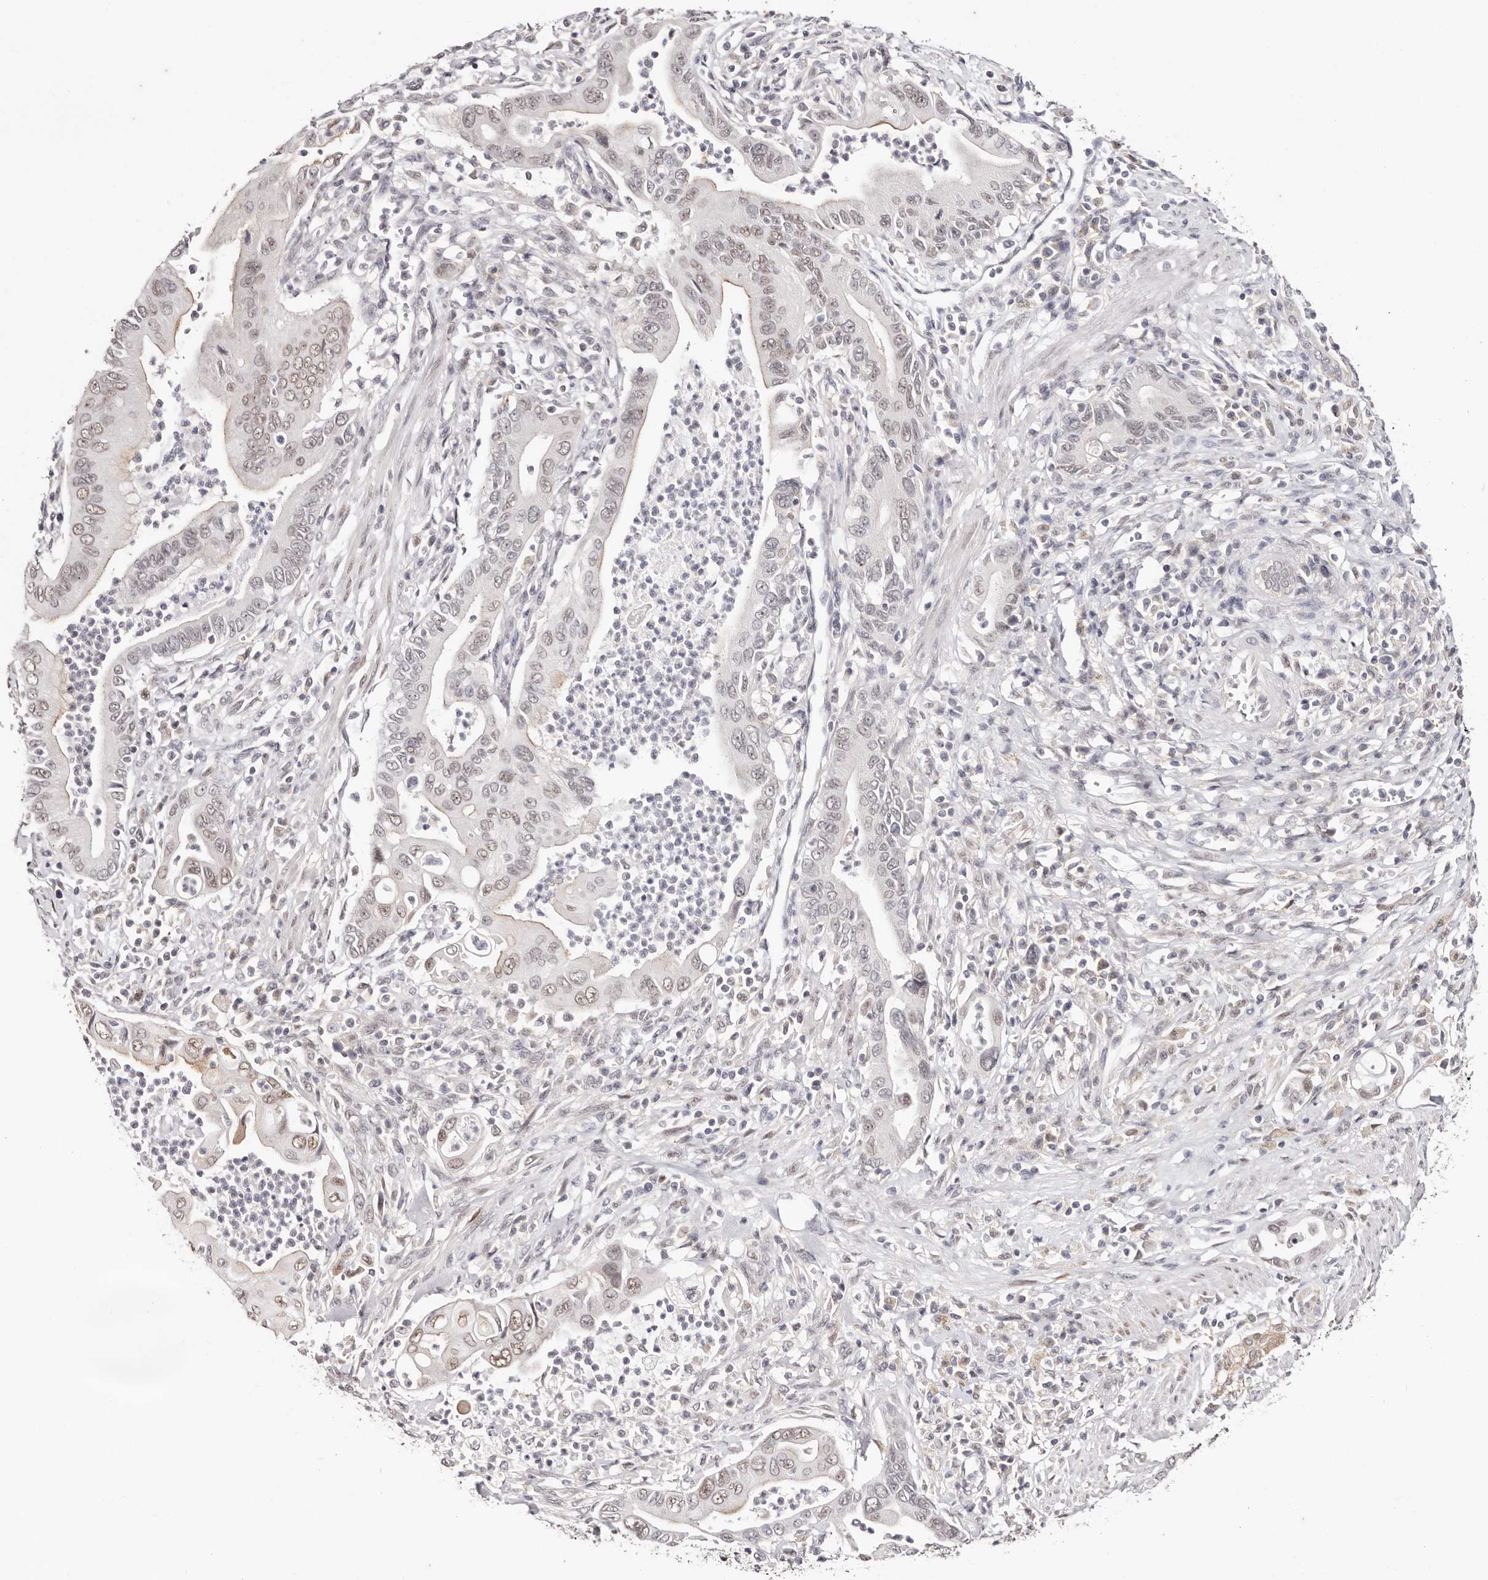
{"staining": {"intensity": "weak", "quantity": "25%-75%", "location": "nuclear"}, "tissue": "pancreatic cancer", "cell_type": "Tumor cells", "image_type": "cancer", "snomed": [{"axis": "morphology", "description": "Adenocarcinoma, NOS"}, {"axis": "topography", "description": "Pancreas"}], "caption": "A micrograph showing weak nuclear staining in about 25%-75% of tumor cells in pancreatic adenocarcinoma, as visualized by brown immunohistochemical staining.", "gene": "TYW3", "patient": {"sex": "male", "age": 78}}